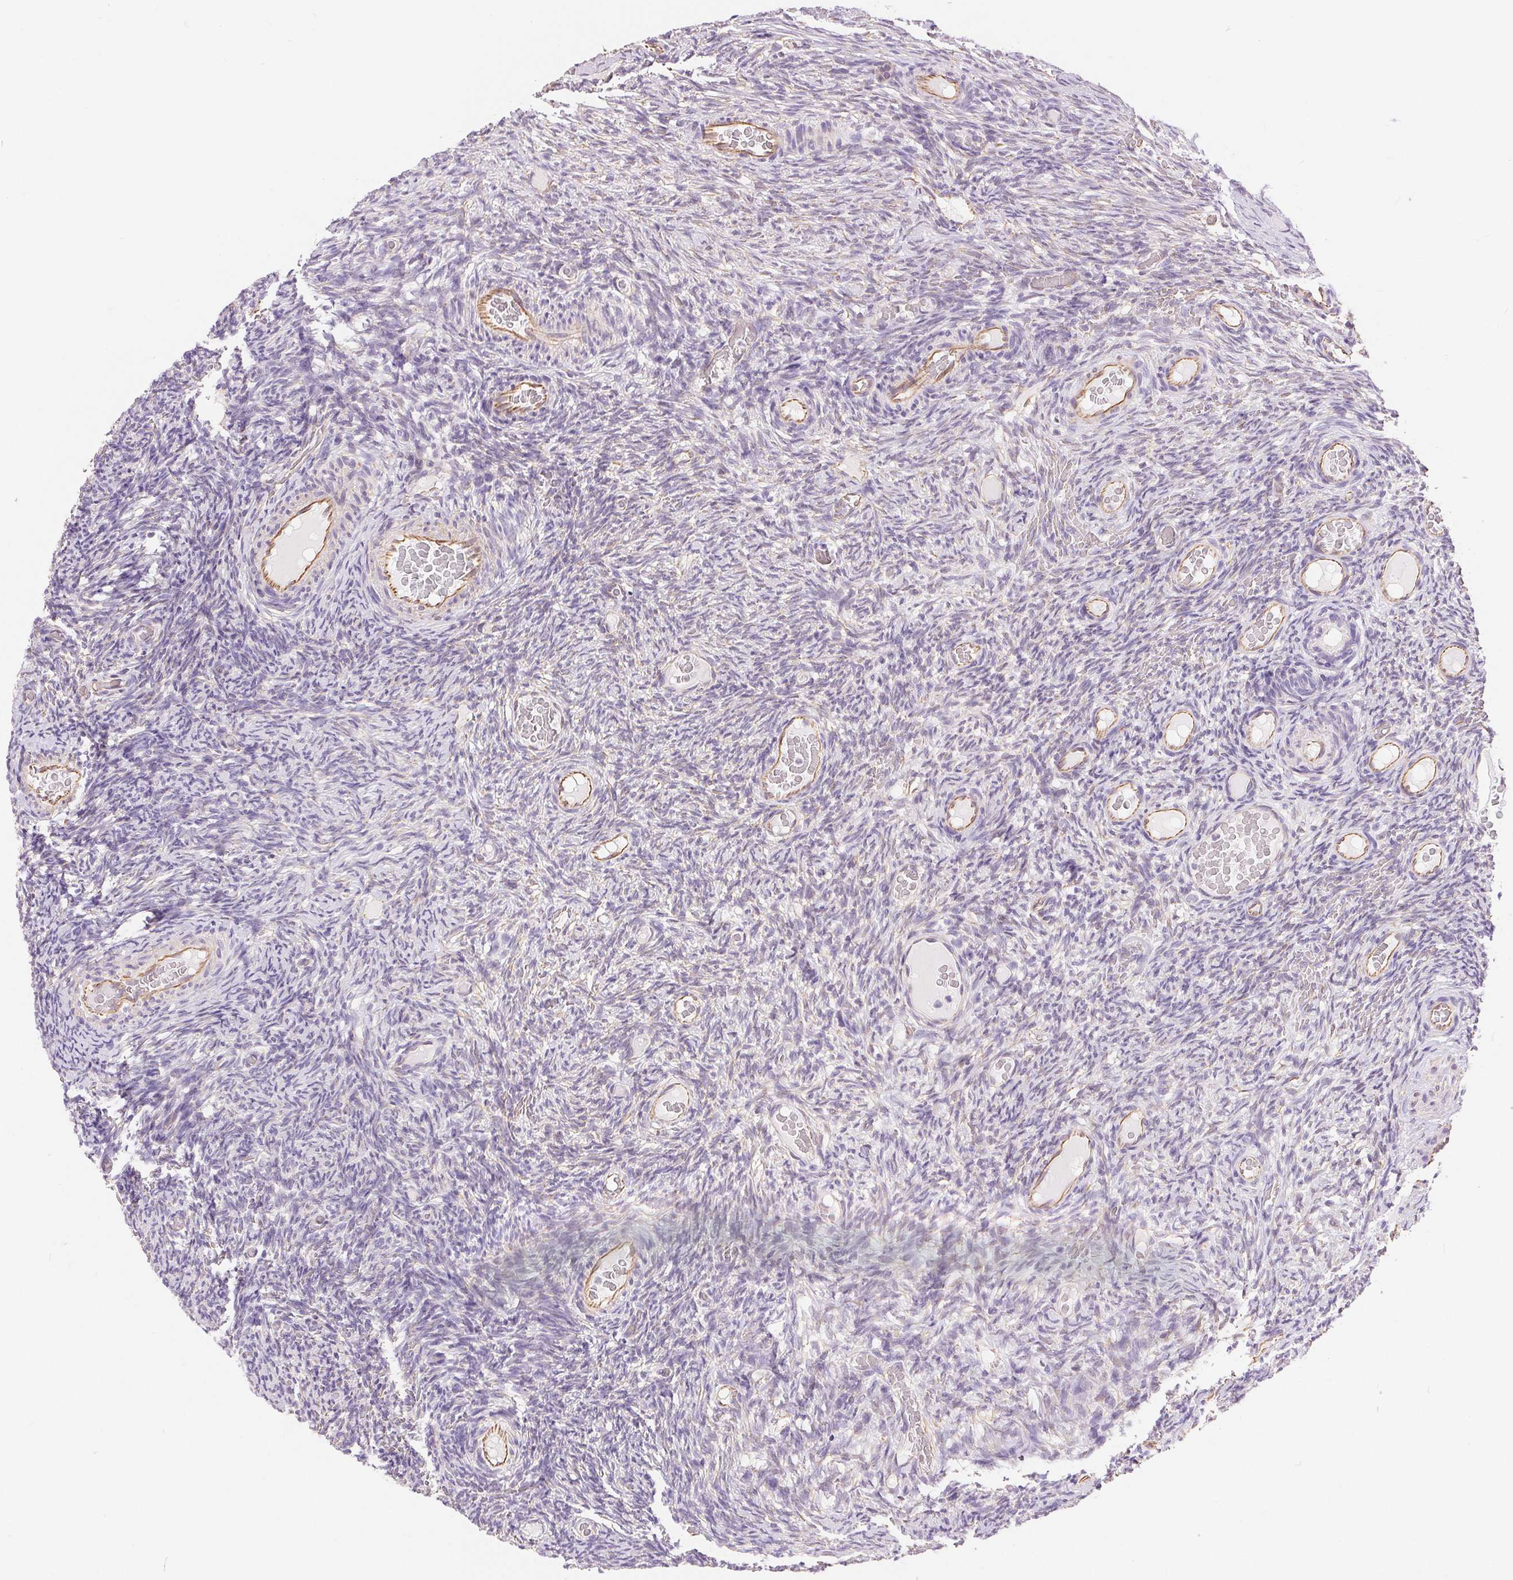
{"staining": {"intensity": "negative", "quantity": "none", "location": "none"}, "tissue": "ovary", "cell_type": "Ovarian stroma cells", "image_type": "normal", "snomed": [{"axis": "morphology", "description": "Normal tissue, NOS"}, {"axis": "topography", "description": "Ovary"}], "caption": "A high-resolution micrograph shows IHC staining of unremarkable ovary, which exhibits no significant positivity in ovarian stroma cells.", "gene": "GFAP", "patient": {"sex": "female", "age": 34}}